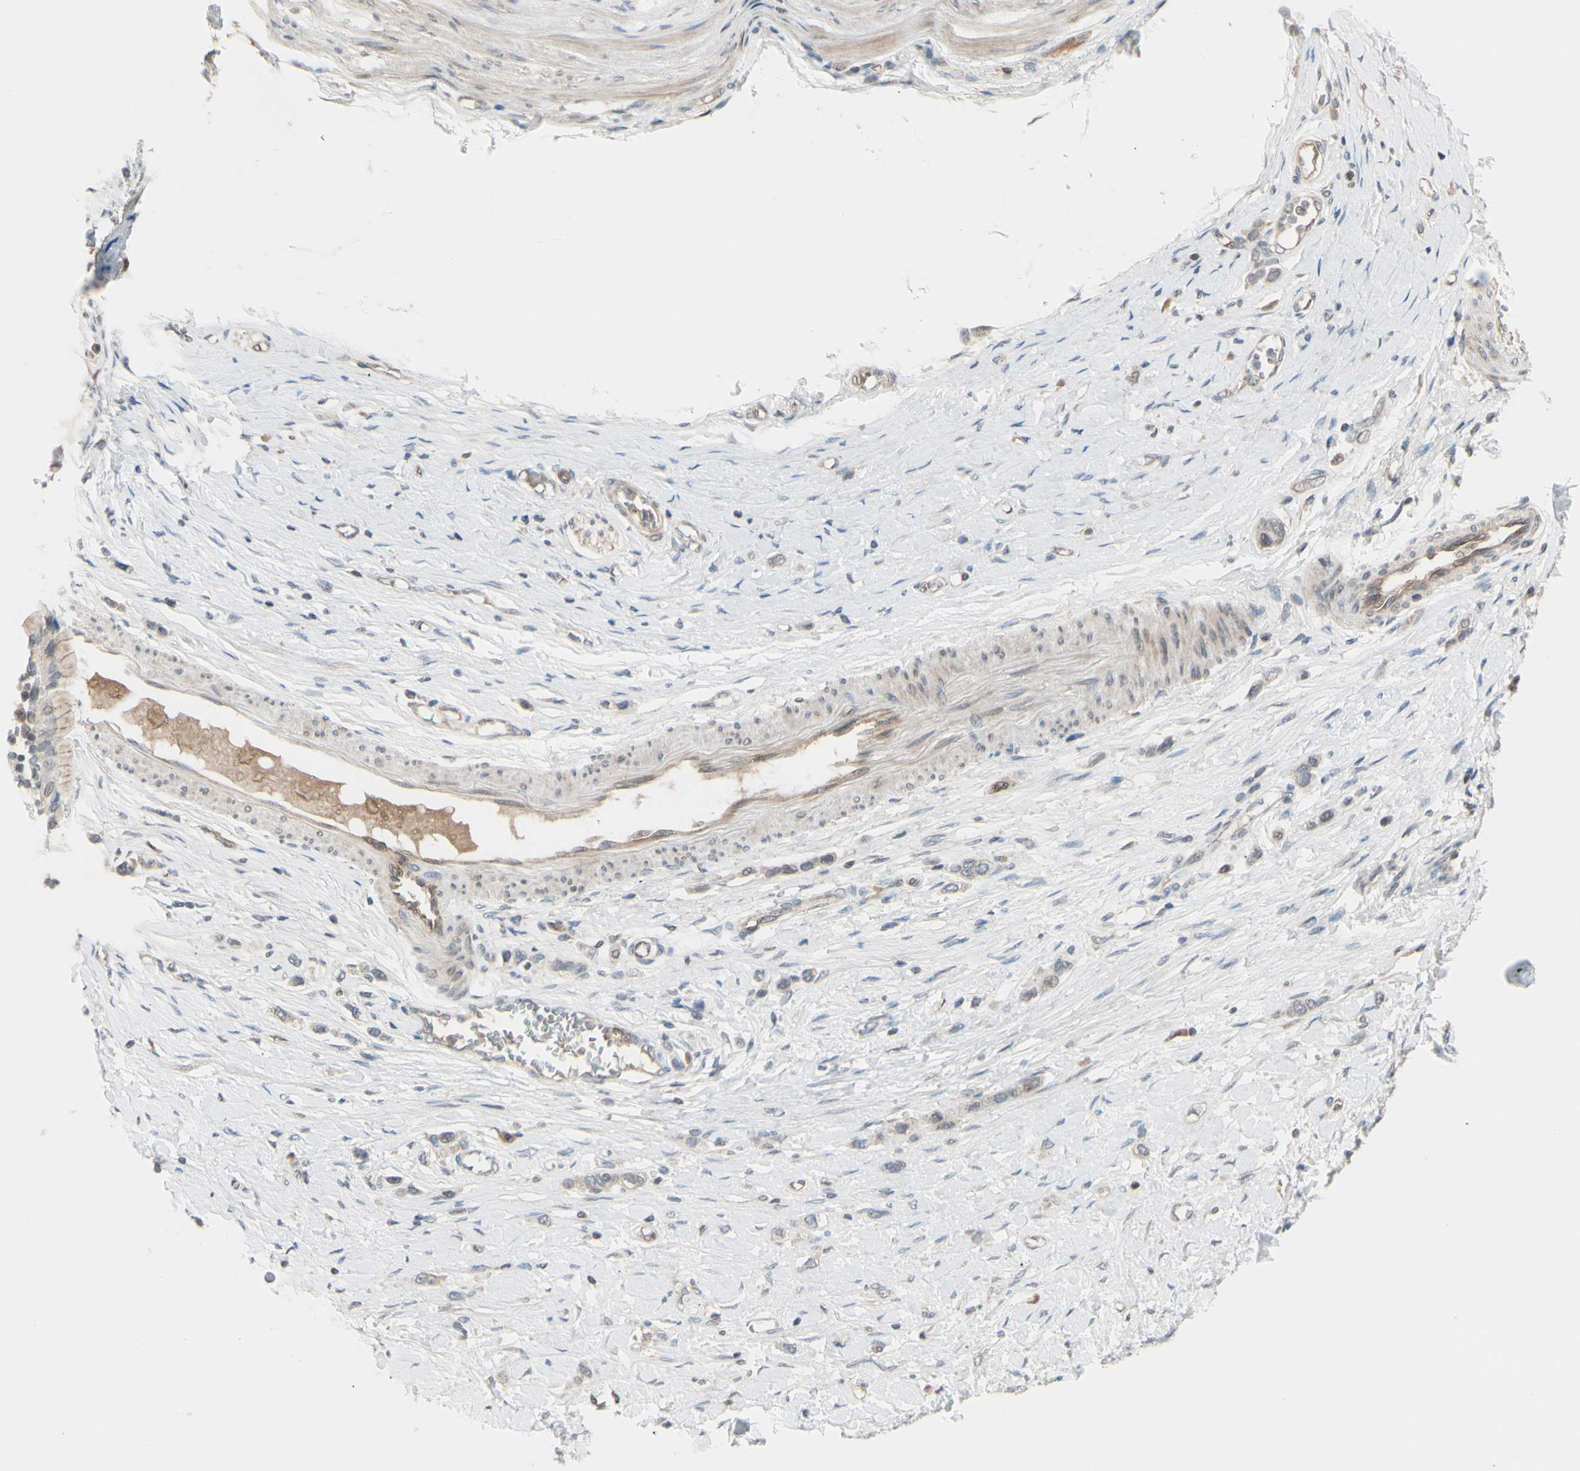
{"staining": {"intensity": "weak", "quantity": "25%-75%", "location": "cytoplasmic/membranous"}, "tissue": "stomach cancer", "cell_type": "Tumor cells", "image_type": "cancer", "snomed": [{"axis": "morphology", "description": "Normal tissue, NOS"}, {"axis": "morphology", "description": "Adenocarcinoma, NOS"}, {"axis": "topography", "description": "Stomach, upper"}, {"axis": "topography", "description": "Stomach"}], "caption": "High-power microscopy captured an immunohistochemistry (IHC) image of stomach cancer, revealing weak cytoplasmic/membranous staining in about 25%-75% of tumor cells.", "gene": "FGF10", "patient": {"sex": "female", "age": 65}}